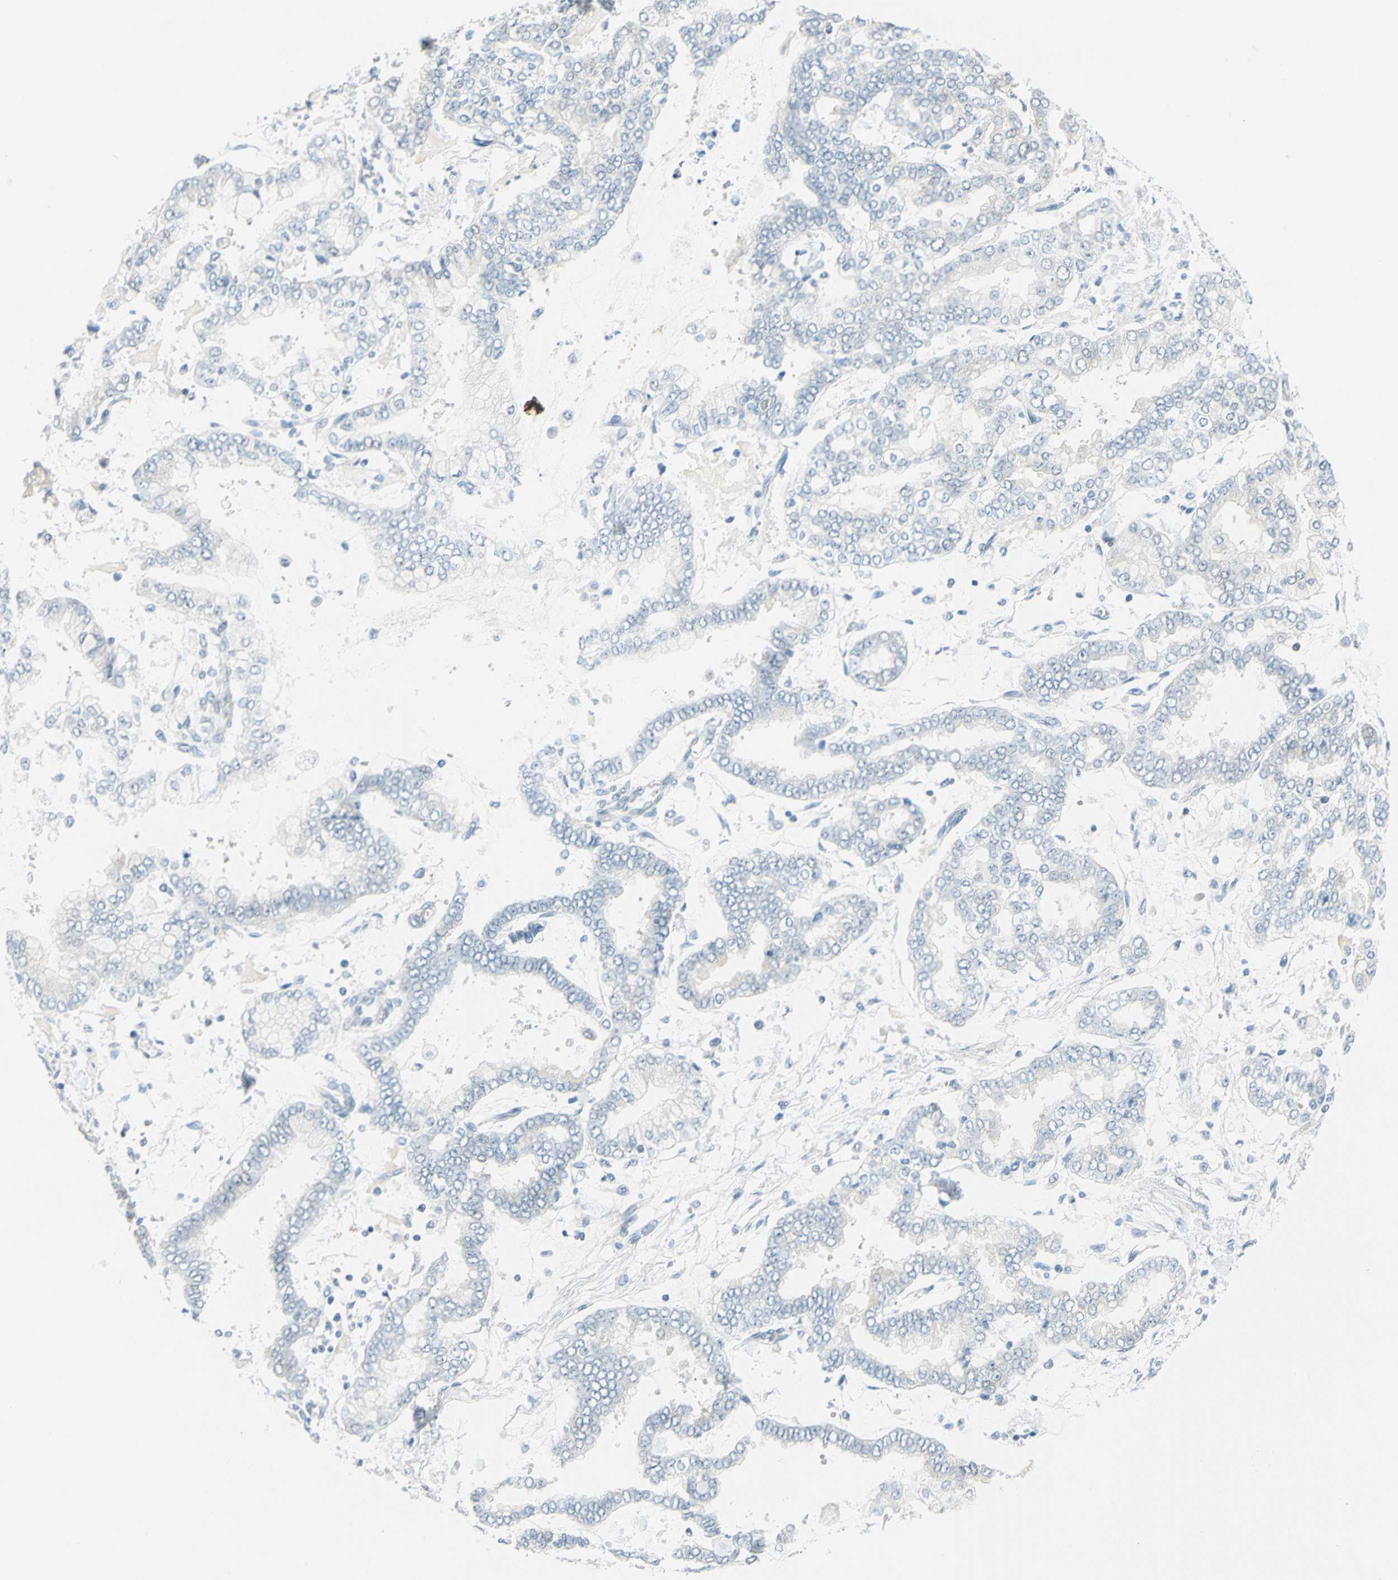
{"staining": {"intensity": "negative", "quantity": "none", "location": "none"}, "tissue": "stomach cancer", "cell_type": "Tumor cells", "image_type": "cancer", "snomed": [{"axis": "morphology", "description": "Normal tissue, NOS"}, {"axis": "morphology", "description": "Adenocarcinoma, NOS"}, {"axis": "topography", "description": "Stomach, upper"}, {"axis": "topography", "description": "Stomach"}], "caption": "This image is of adenocarcinoma (stomach) stained with immunohistochemistry to label a protein in brown with the nuclei are counter-stained blue. There is no expression in tumor cells.", "gene": "PIN1", "patient": {"sex": "male", "age": 76}}